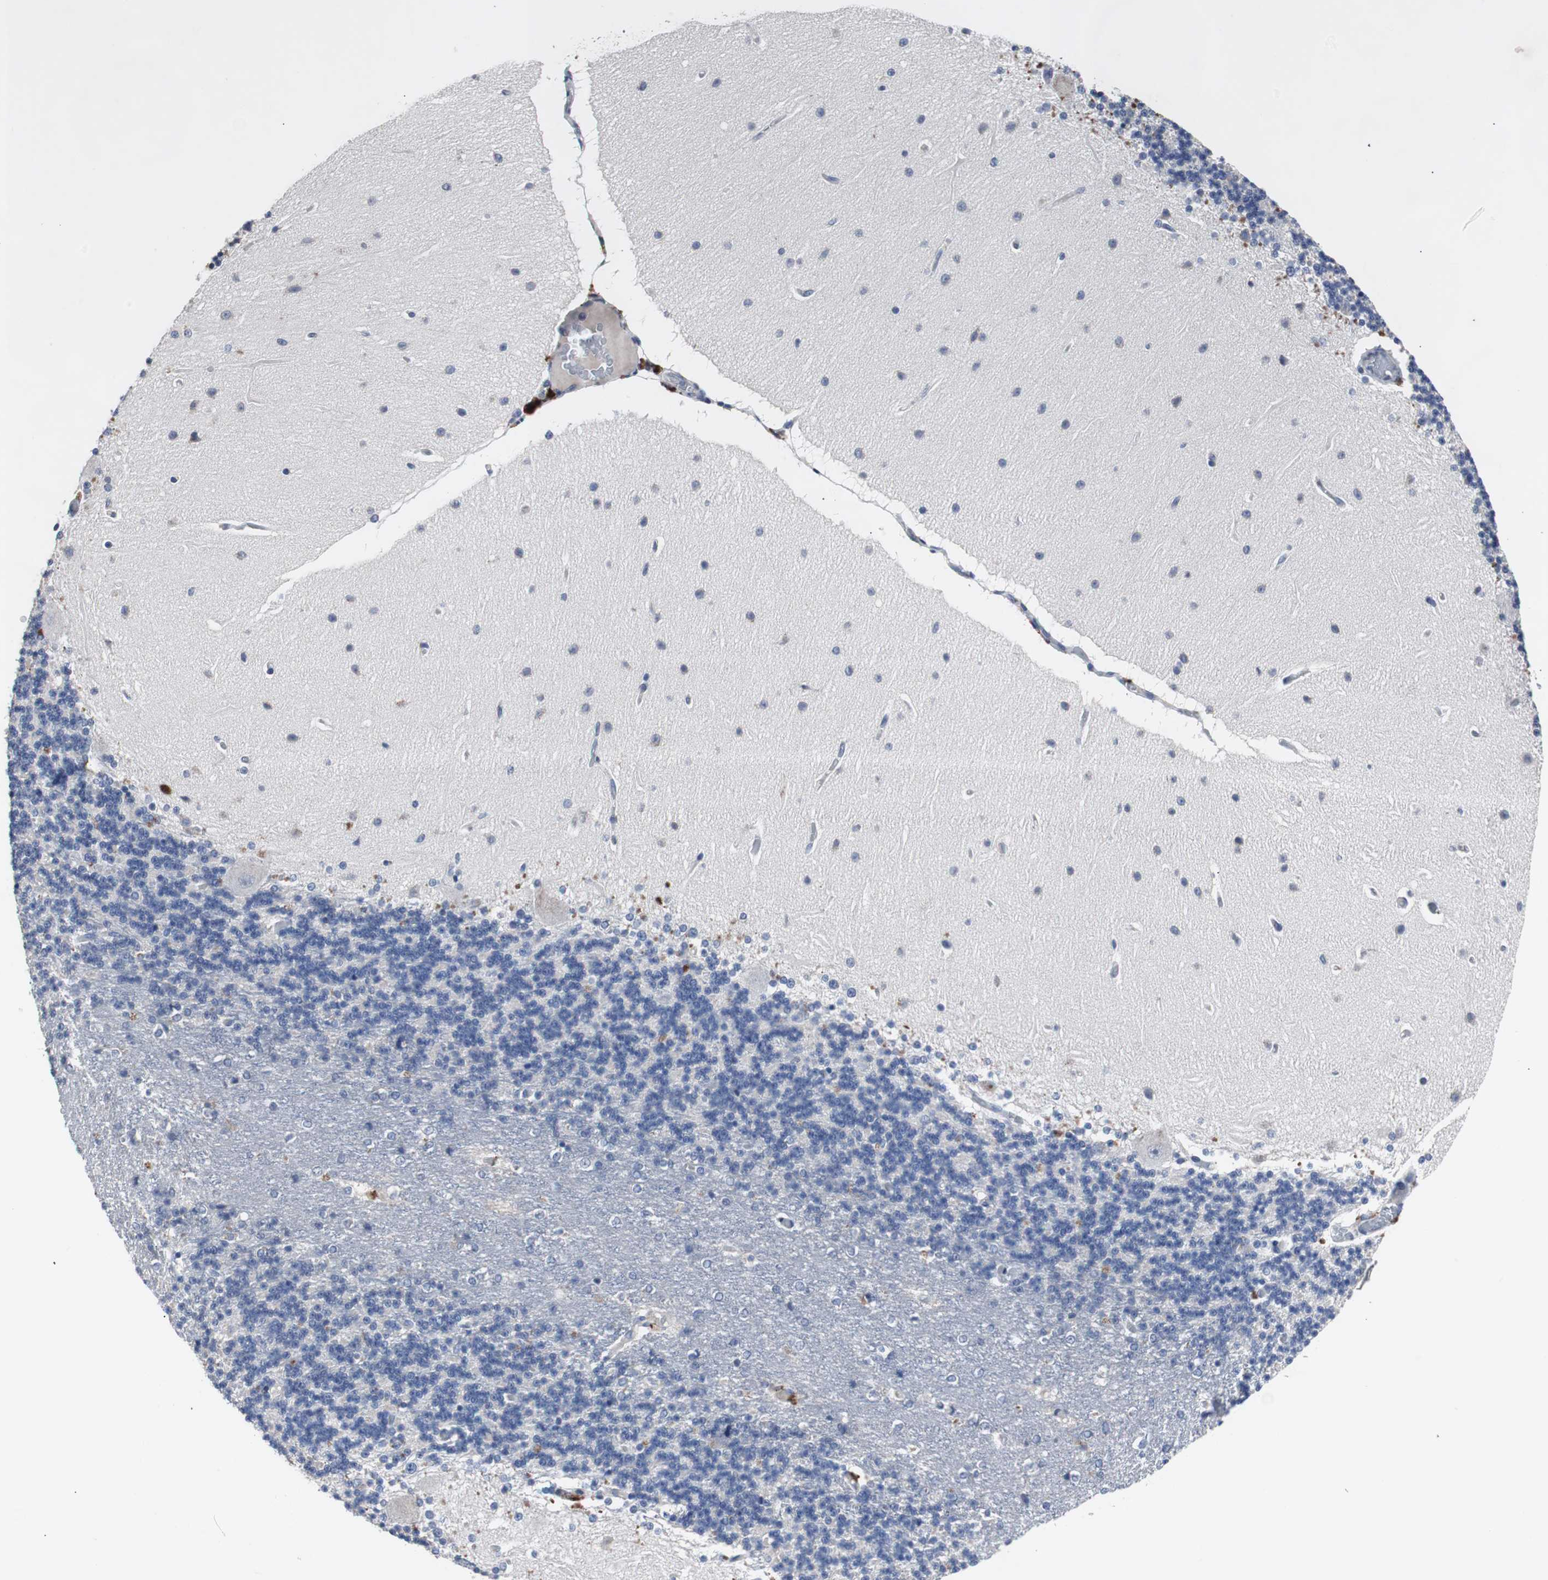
{"staining": {"intensity": "negative", "quantity": "none", "location": "none"}, "tissue": "cerebellum", "cell_type": "Cells in granular layer", "image_type": "normal", "snomed": [{"axis": "morphology", "description": "Normal tissue, NOS"}, {"axis": "topography", "description": "Cerebellum"}], "caption": "Immunohistochemistry (IHC) micrograph of unremarkable cerebellum: human cerebellum stained with DAB demonstrates no significant protein staining in cells in granular layer.", "gene": "RBM47", "patient": {"sex": "female", "age": 54}}